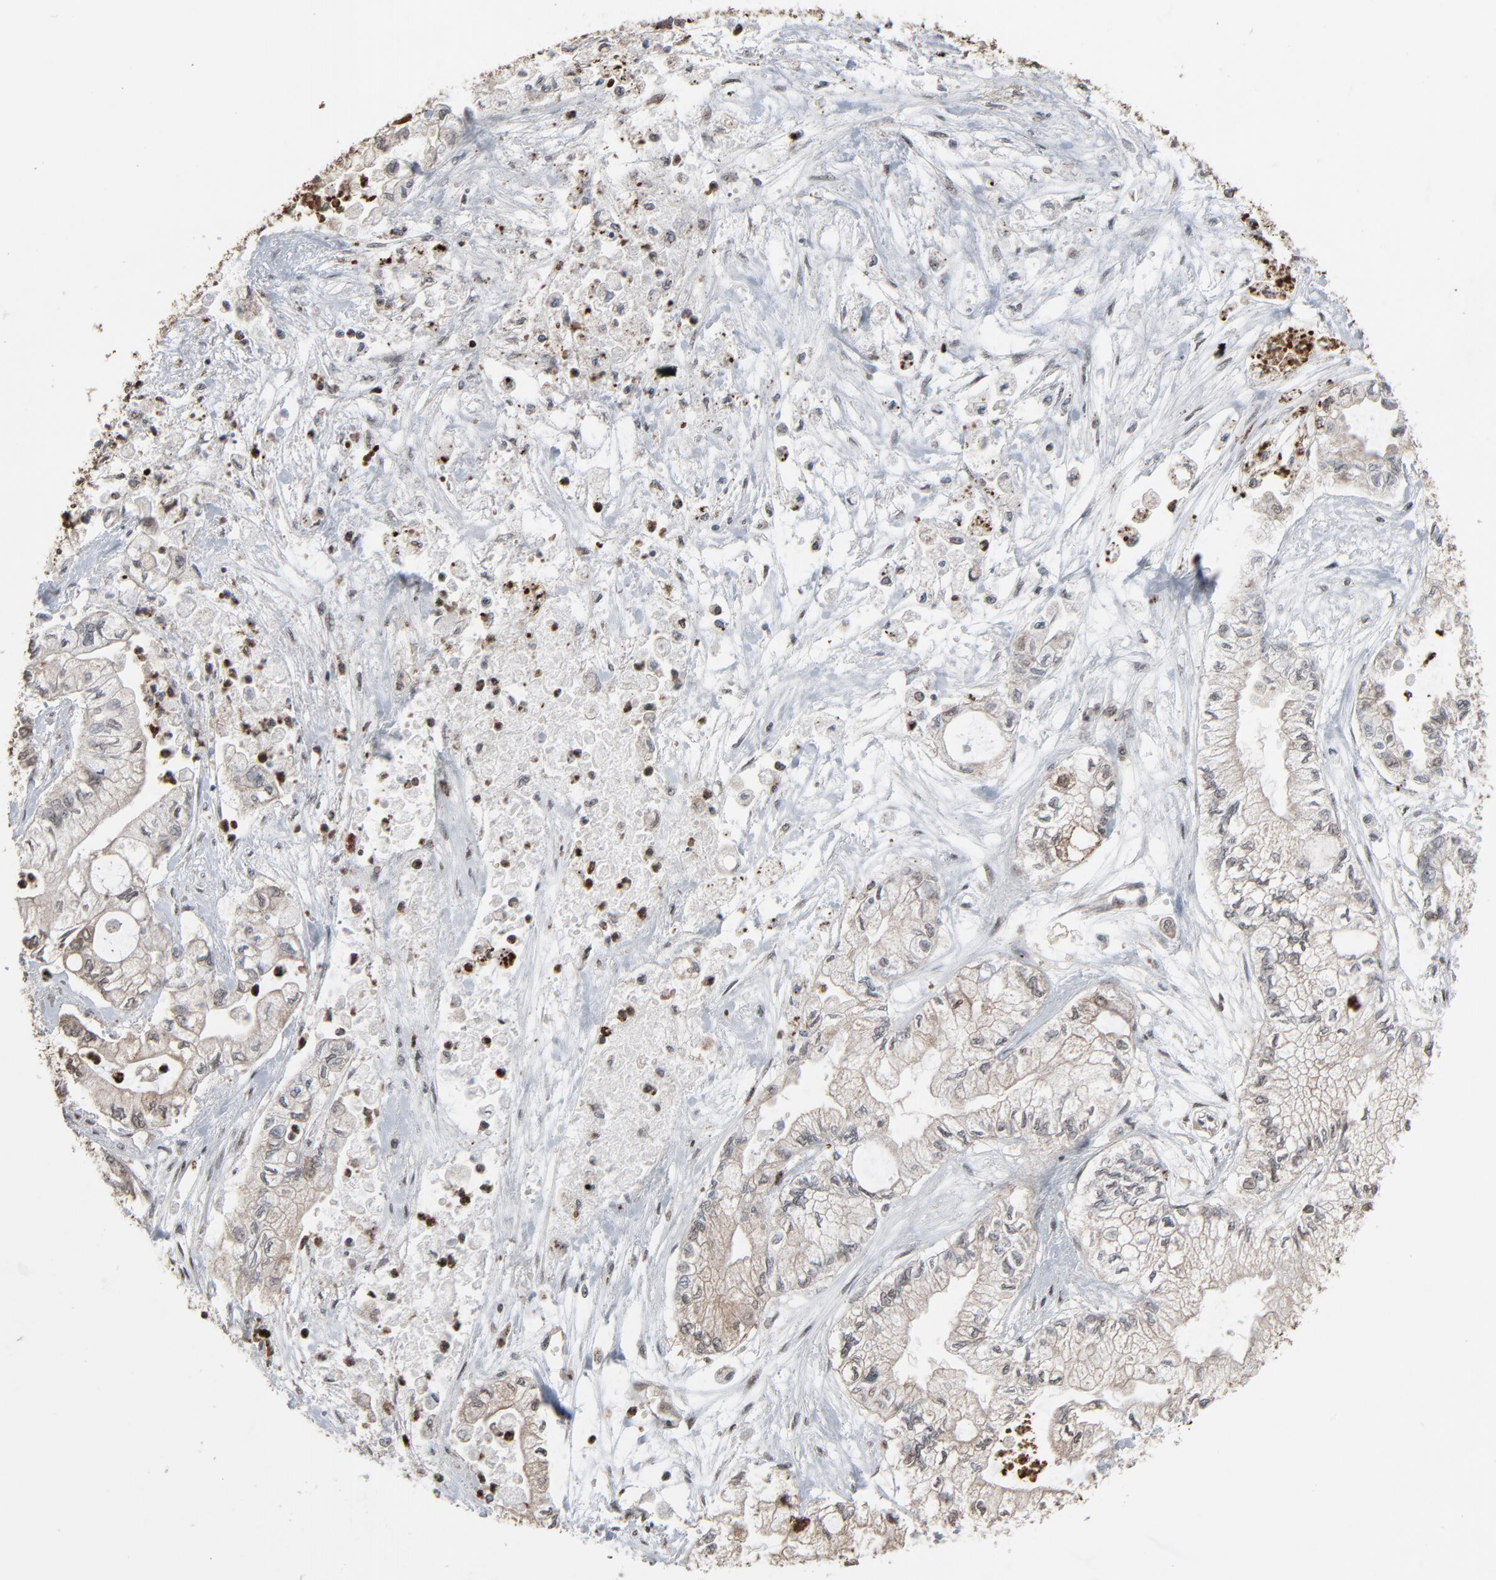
{"staining": {"intensity": "moderate", "quantity": "25%-75%", "location": "cytoplasmic/membranous,nuclear"}, "tissue": "pancreatic cancer", "cell_type": "Tumor cells", "image_type": "cancer", "snomed": [{"axis": "morphology", "description": "Adenocarcinoma, NOS"}, {"axis": "topography", "description": "Pancreas"}], "caption": "Protein expression analysis of pancreatic adenocarcinoma demonstrates moderate cytoplasmic/membranous and nuclear positivity in approximately 25%-75% of tumor cells.", "gene": "MEIS2", "patient": {"sex": "male", "age": 79}}